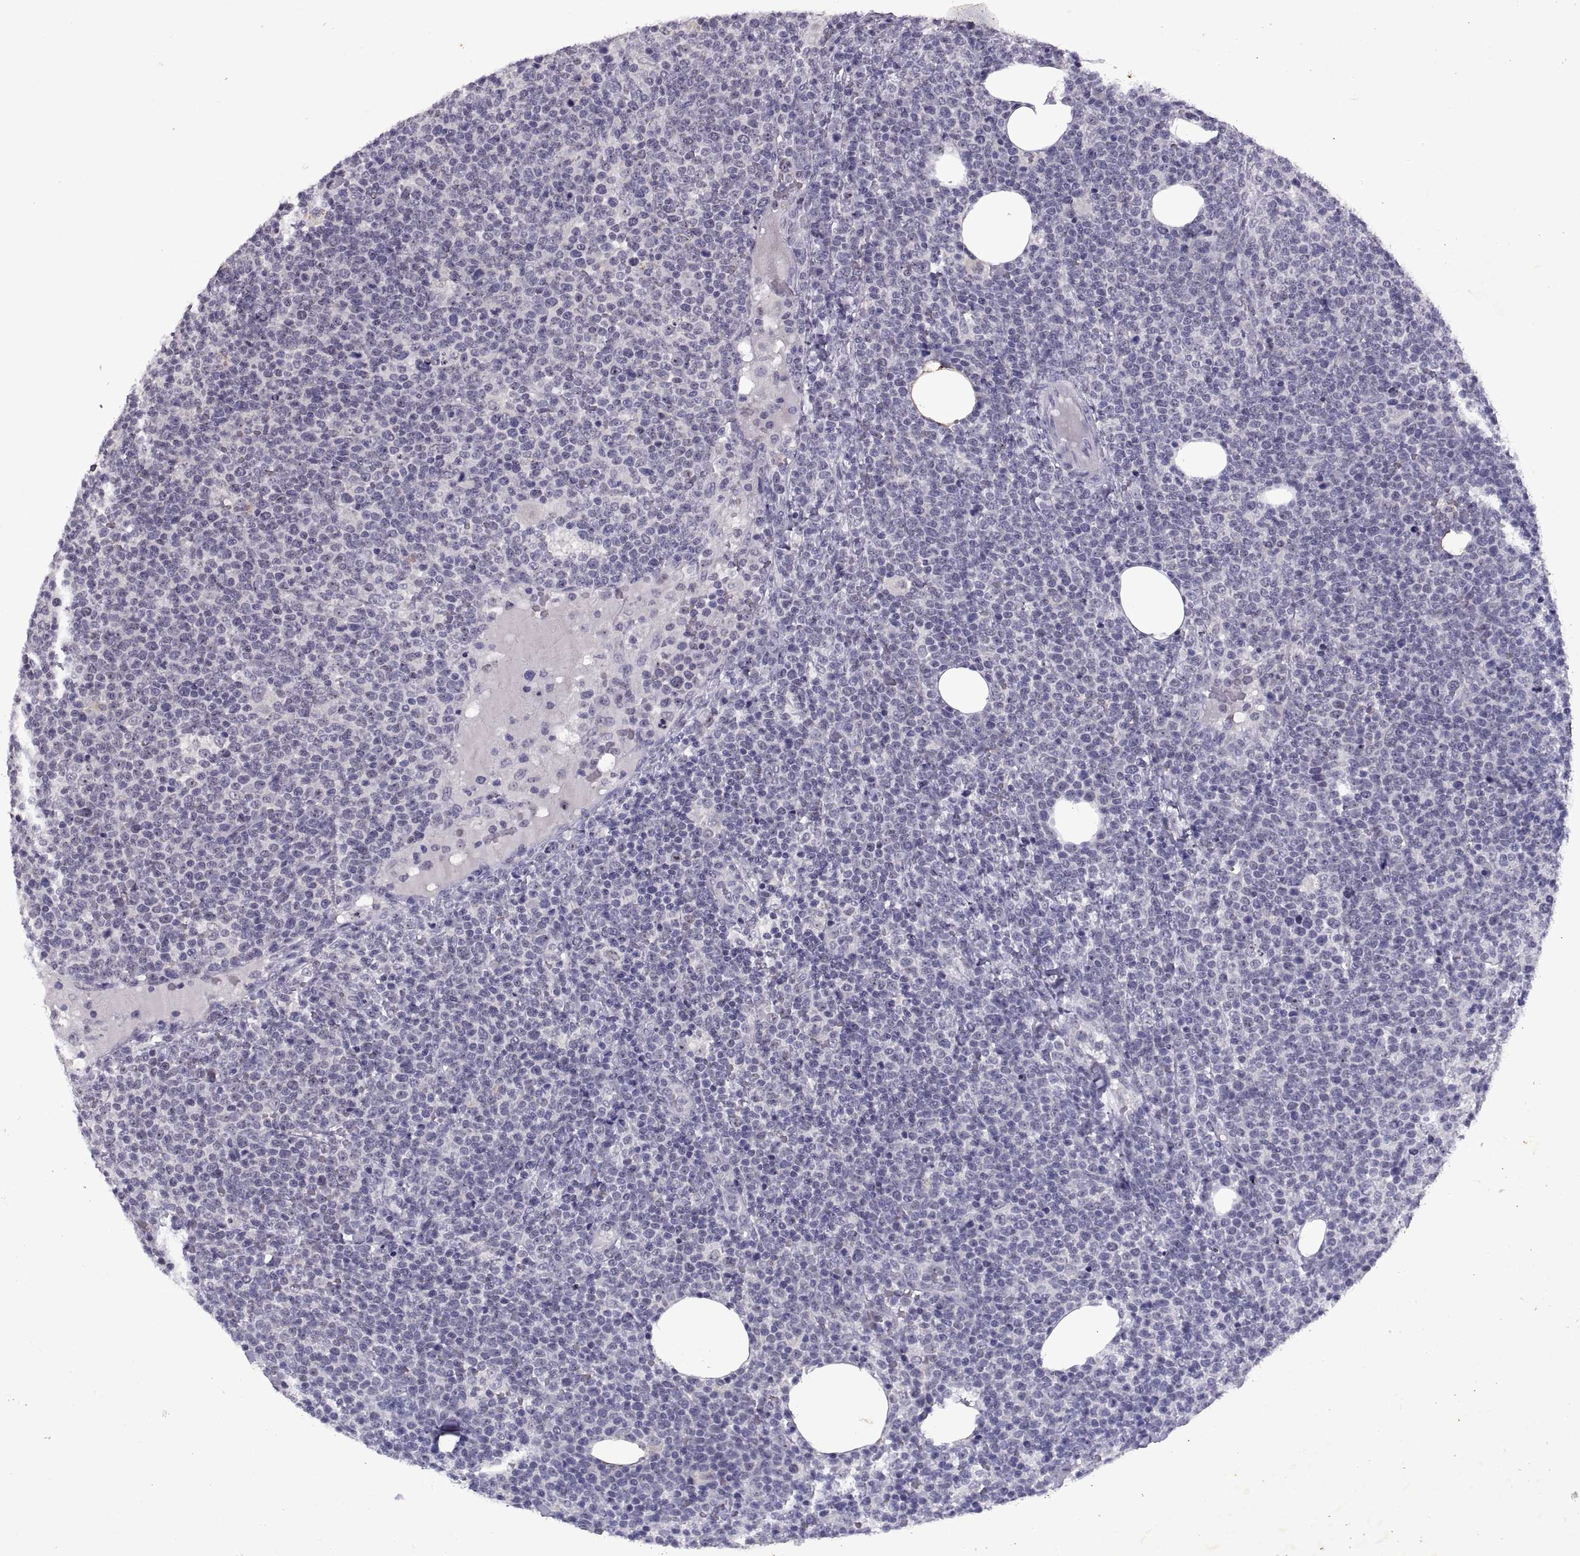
{"staining": {"intensity": "negative", "quantity": "none", "location": "none"}, "tissue": "lymphoma", "cell_type": "Tumor cells", "image_type": "cancer", "snomed": [{"axis": "morphology", "description": "Malignant lymphoma, non-Hodgkin's type, High grade"}, {"axis": "topography", "description": "Lymph node"}], "caption": "Immunohistochemistry (IHC) image of high-grade malignant lymphoma, non-Hodgkin's type stained for a protein (brown), which shows no expression in tumor cells.", "gene": "SINHCAF", "patient": {"sex": "male", "age": 61}}